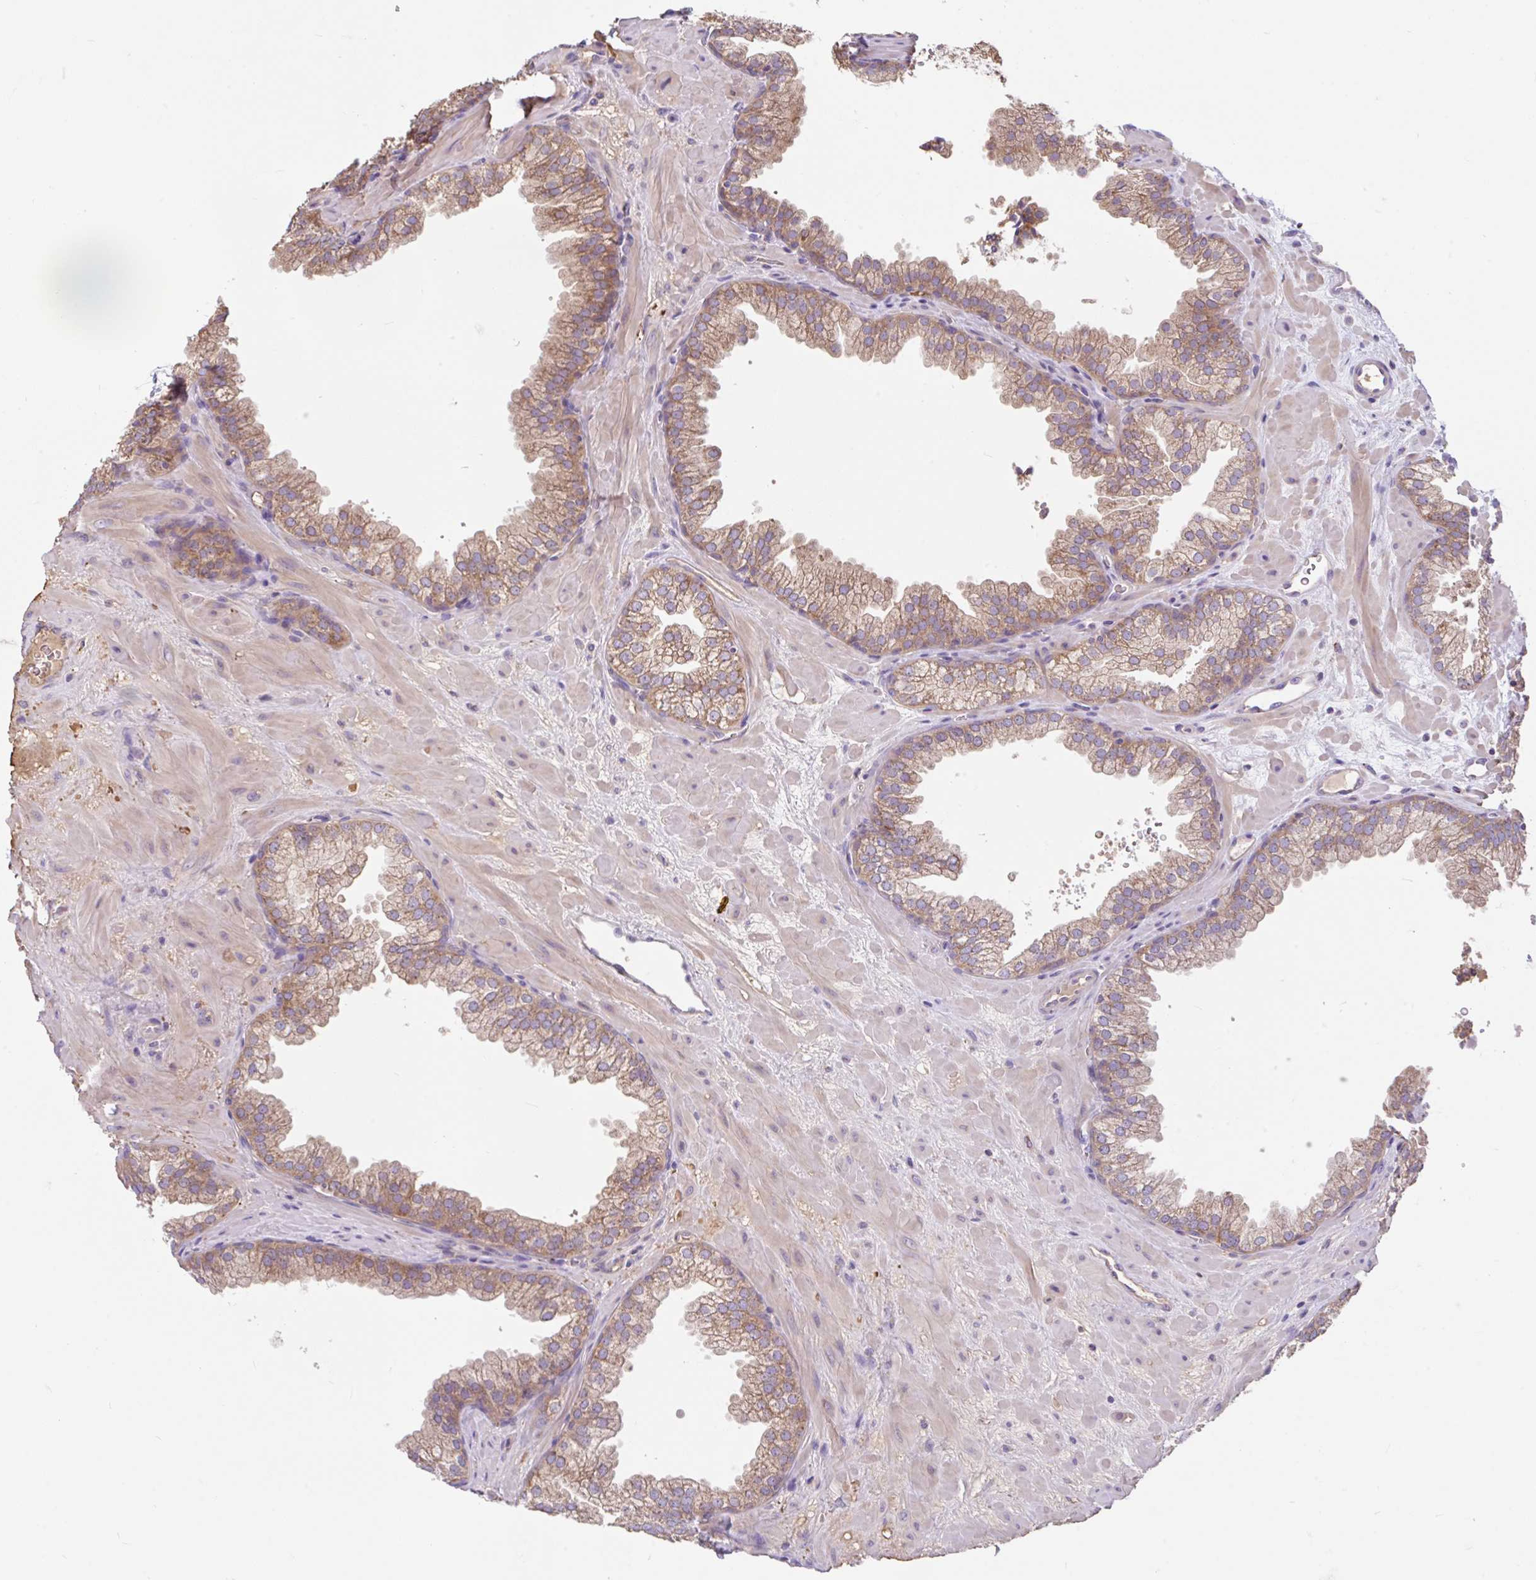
{"staining": {"intensity": "moderate", "quantity": ">75%", "location": "cytoplasmic/membranous"}, "tissue": "prostate", "cell_type": "Glandular cells", "image_type": "normal", "snomed": [{"axis": "morphology", "description": "Normal tissue, NOS"}, {"axis": "topography", "description": "Prostate"}], "caption": "Immunohistochemistry histopathology image of normal prostate stained for a protein (brown), which shows medium levels of moderate cytoplasmic/membranous expression in approximately >75% of glandular cells.", "gene": "RALBP1", "patient": {"sex": "male", "age": 37}}